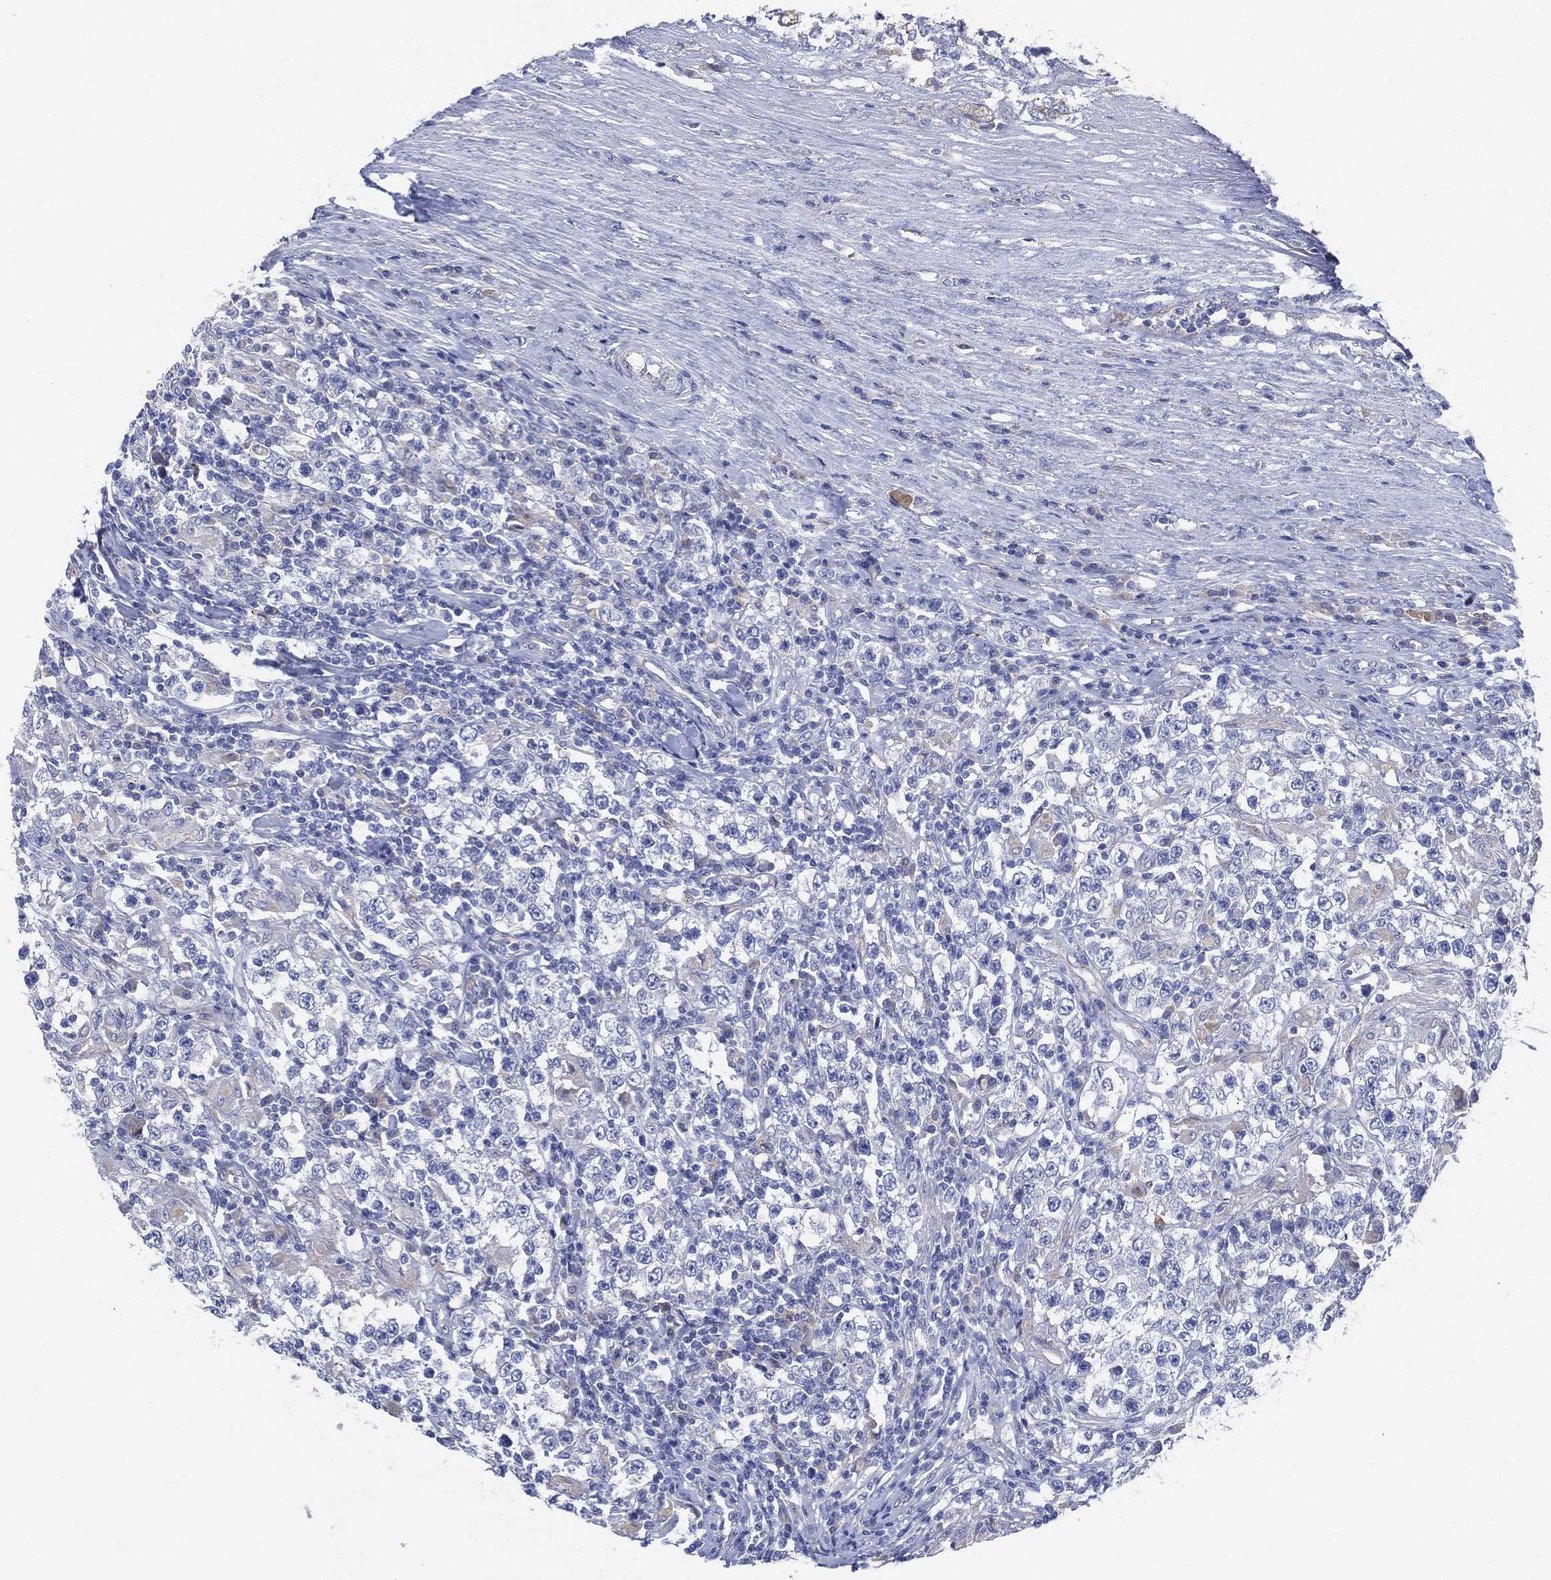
{"staining": {"intensity": "negative", "quantity": "none", "location": "none"}, "tissue": "testis cancer", "cell_type": "Tumor cells", "image_type": "cancer", "snomed": [{"axis": "morphology", "description": "Seminoma, NOS"}, {"axis": "morphology", "description": "Carcinoma, Embryonal, NOS"}, {"axis": "topography", "description": "Testis"}], "caption": "Immunohistochemistry (IHC) of embryonal carcinoma (testis) displays no positivity in tumor cells. (Brightfield microscopy of DAB IHC at high magnification).", "gene": "GALNS", "patient": {"sex": "male", "age": 41}}